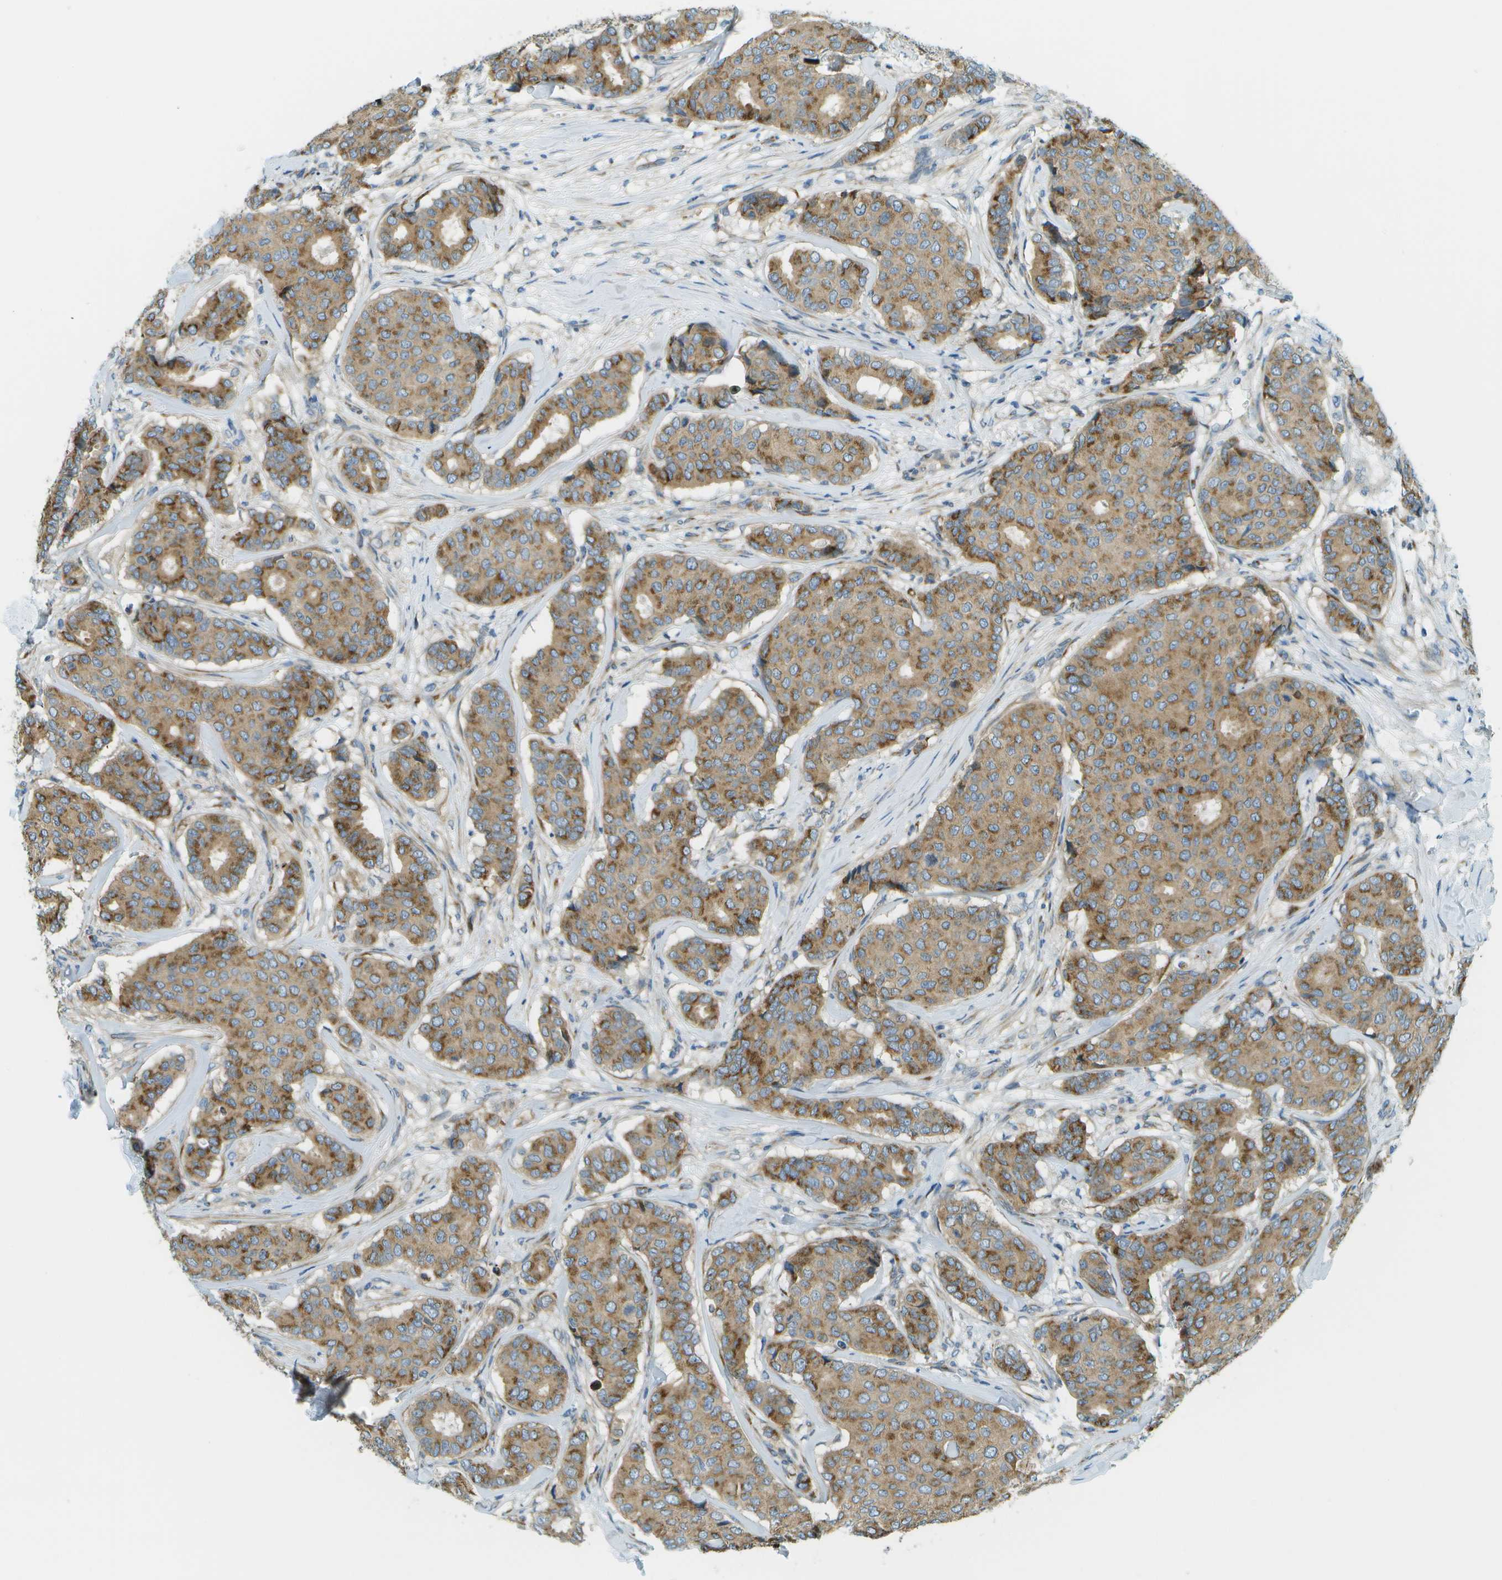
{"staining": {"intensity": "moderate", "quantity": ">75%", "location": "cytoplasmic/membranous"}, "tissue": "breast cancer", "cell_type": "Tumor cells", "image_type": "cancer", "snomed": [{"axis": "morphology", "description": "Duct carcinoma"}, {"axis": "topography", "description": "Breast"}], "caption": "Immunohistochemistry (IHC) of human breast invasive ductal carcinoma displays medium levels of moderate cytoplasmic/membranous staining in approximately >75% of tumor cells. The protein is stained brown, and the nuclei are stained in blue (DAB IHC with brightfield microscopy, high magnification).", "gene": "ACBD3", "patient": {"sex": "female", "age": 75}}